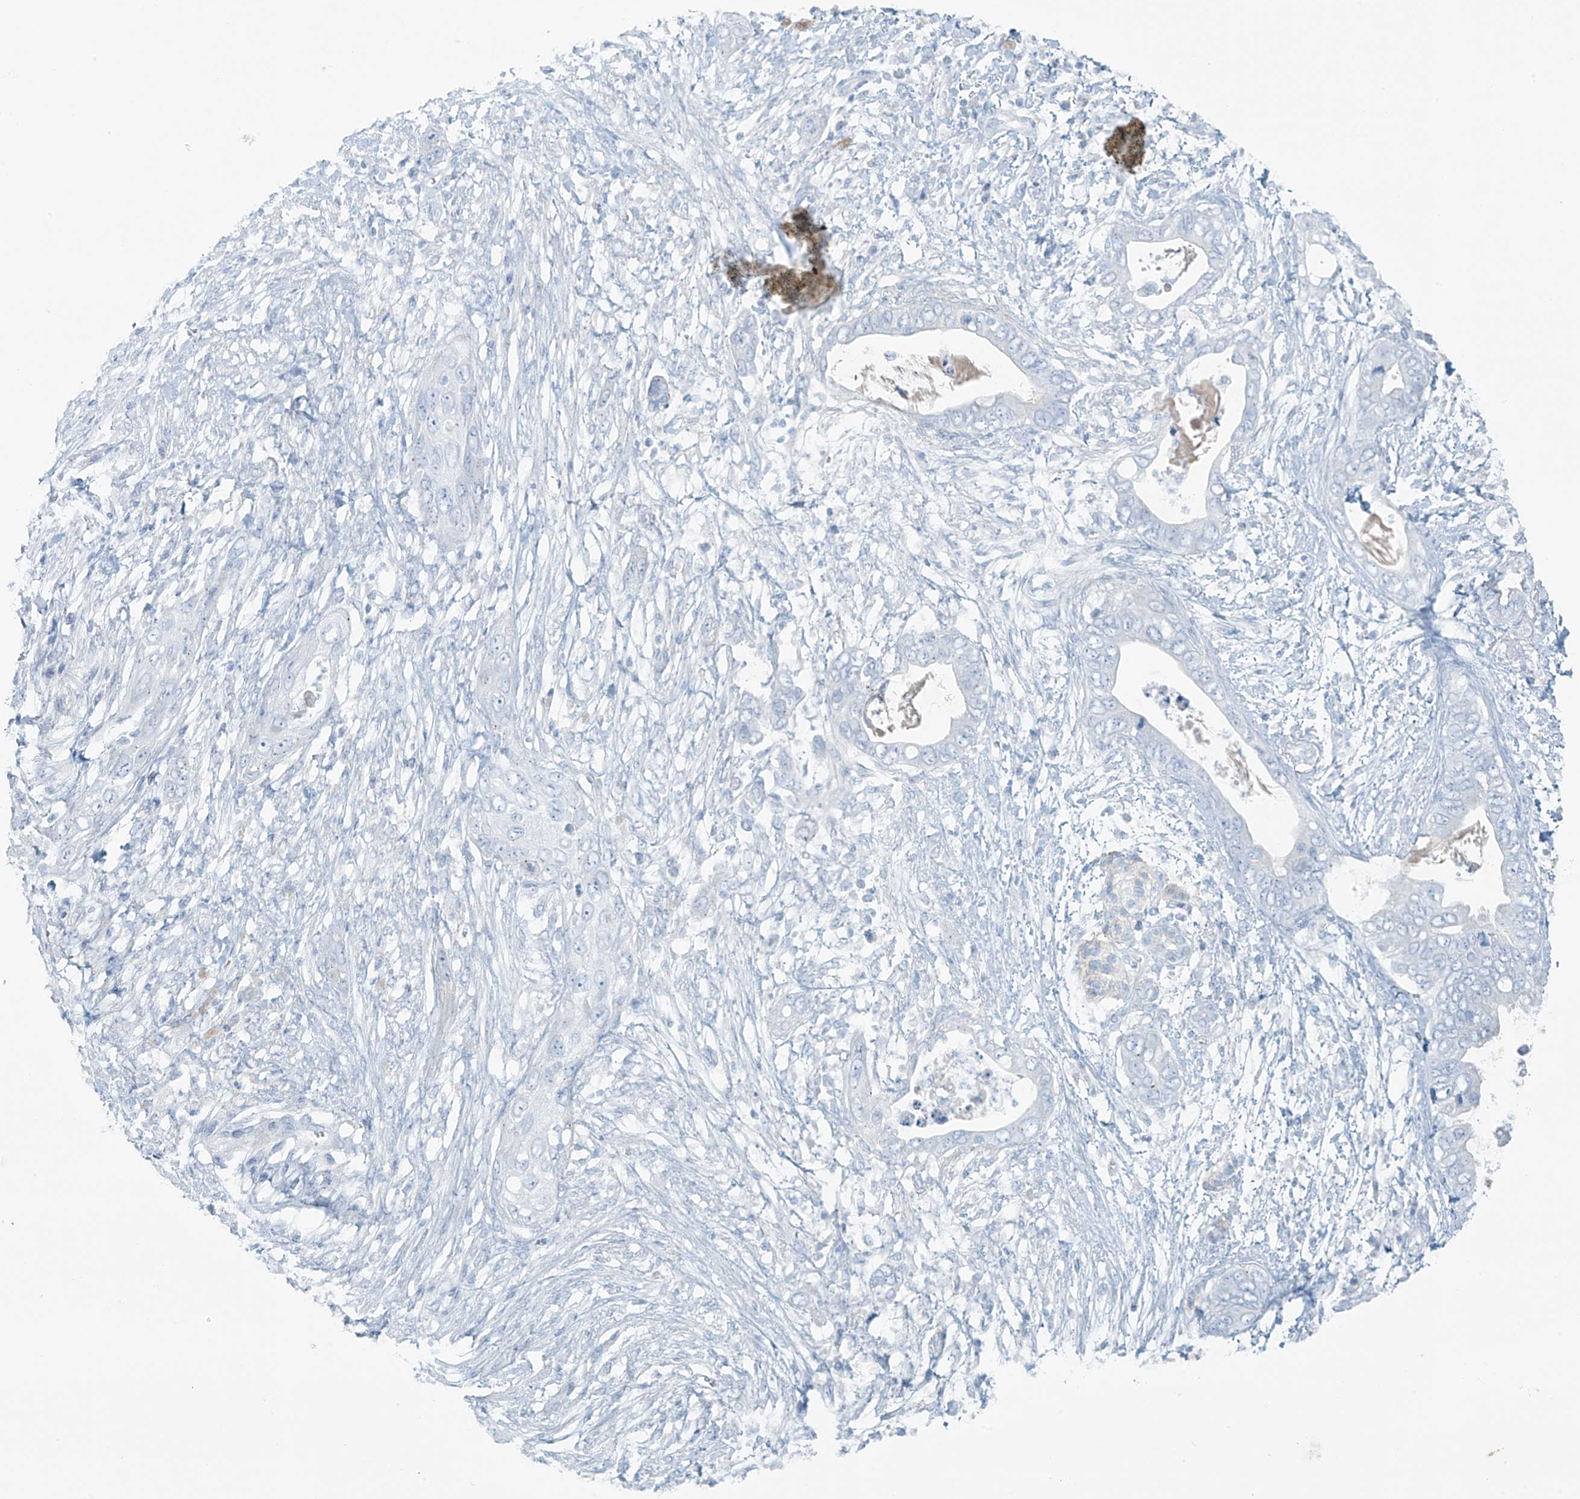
{"staining": {"intensity": "negative", "quantity": "none", "location": "none"}, "tissue": "pancreatic cancer", "cell_type": "Tumor cells", "image_type": "cancer", "snomed": [{"axis": "morphology", "description": "Adenocarcinoma, NOS"}, {"axis": "topography", "description": "Pancreas"}], "caption": "Tumor cells show no significant expression in pancreatic cancer (adenocarcinoma). (DAB immunohistochemistry (IHC) with hematoxylin counter stain).", "gene": "SLC25A43", "patient": {"sex": "male", "age": 75}}